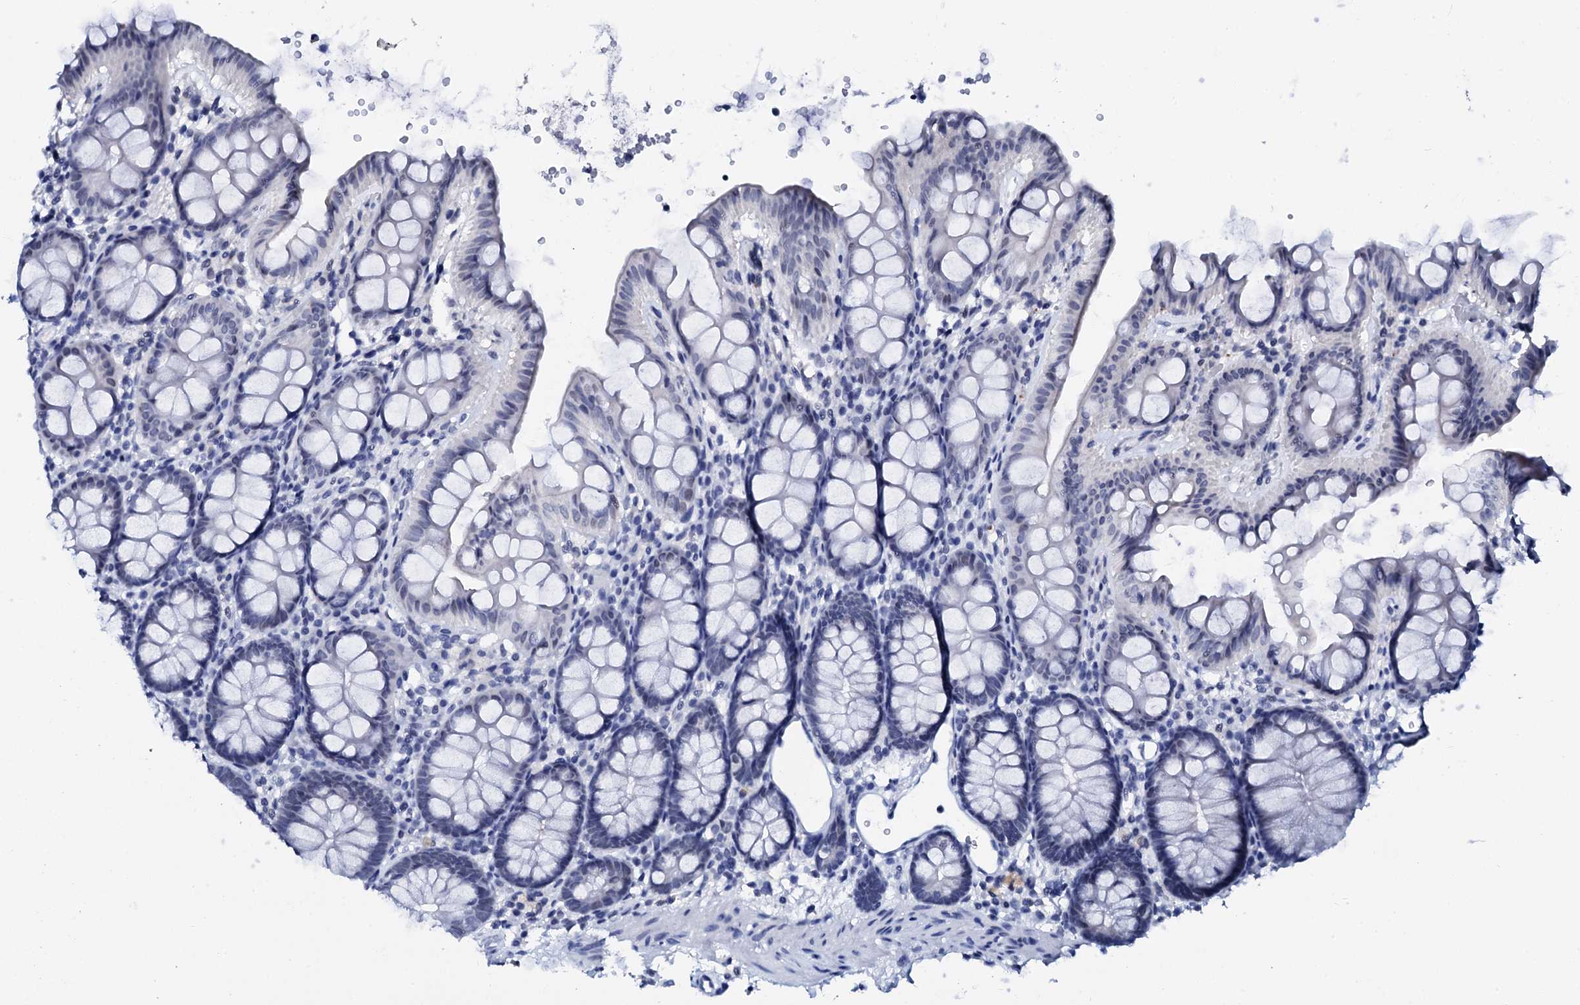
{"staining": {"intensity": "negative", "quantity": "none", "location": "none"}, "tissue": "colon", "cell_type": "Endothelial cells", "image_type": "normal", "snomed": [{"axis": "morphology", "description": "Normal tissue, NOS"}, {"axis": "topography", "description": "Colon"}], "caption": "The micrograph demonstrates no staining of endothelial cells in benign colon. (DAB (3,3'-diaminobenzidine) immunohistochemistry (IHC), high magnification).", "gene": "SPATA19", "patient": {"sex": "male", "age": 75}}